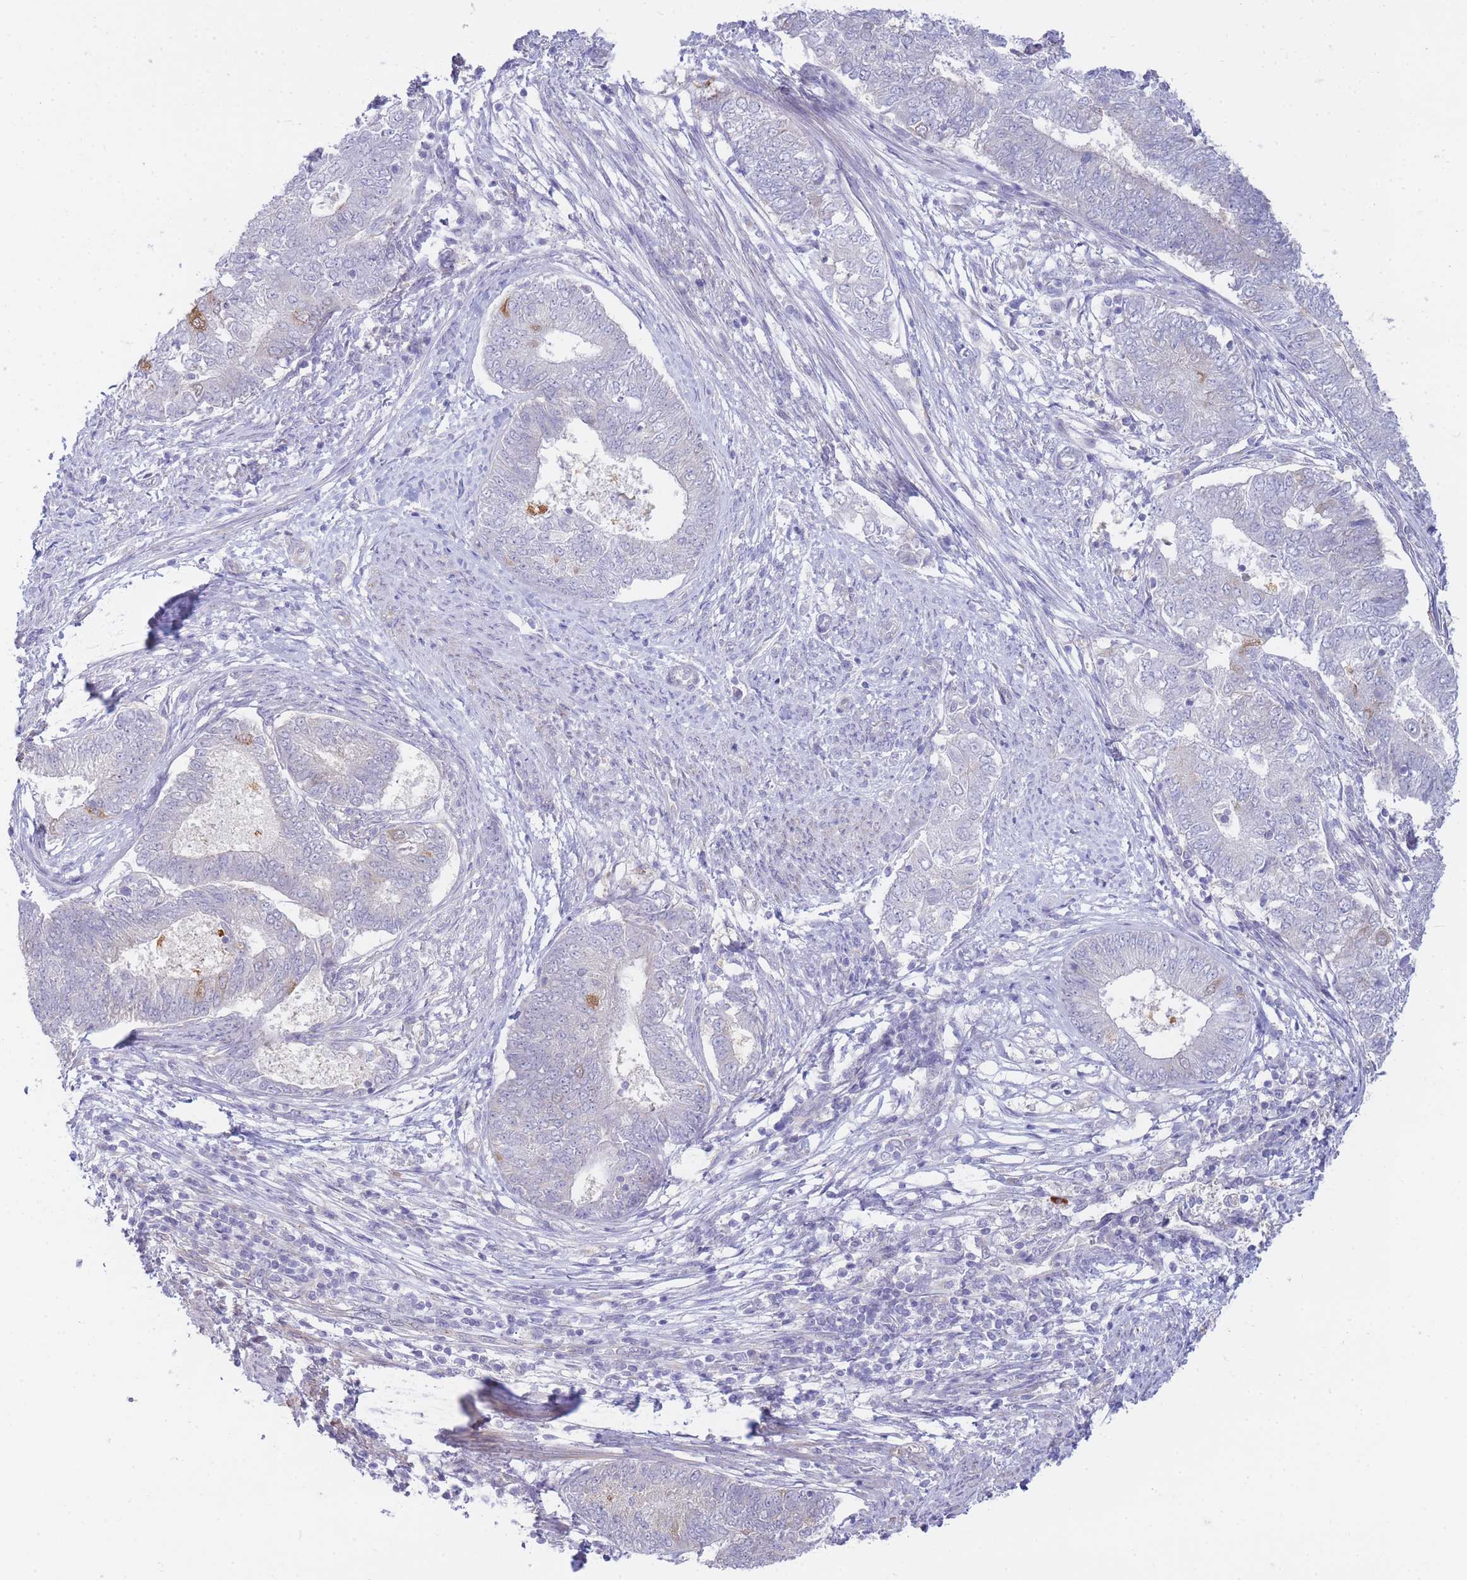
{"staining": {"intensity": "negative", "quantity": "none", "location": "none"}, "tissue": "endometrial cancer", "cell_type": "Tumor cells", "image_type": "cancer", "snomed": [{"axis": "morphology", "description": "Adenocarcinoma, NOS"}, {"axis": "topography", "description": "Endometrium"}], "caption": "This is an IHC micrograph of human adenocarcinoma (endometrial). There is no staining in tumor cells.", "gene": "SUGT1", "patient": {"sex": "female", "age": 62}}